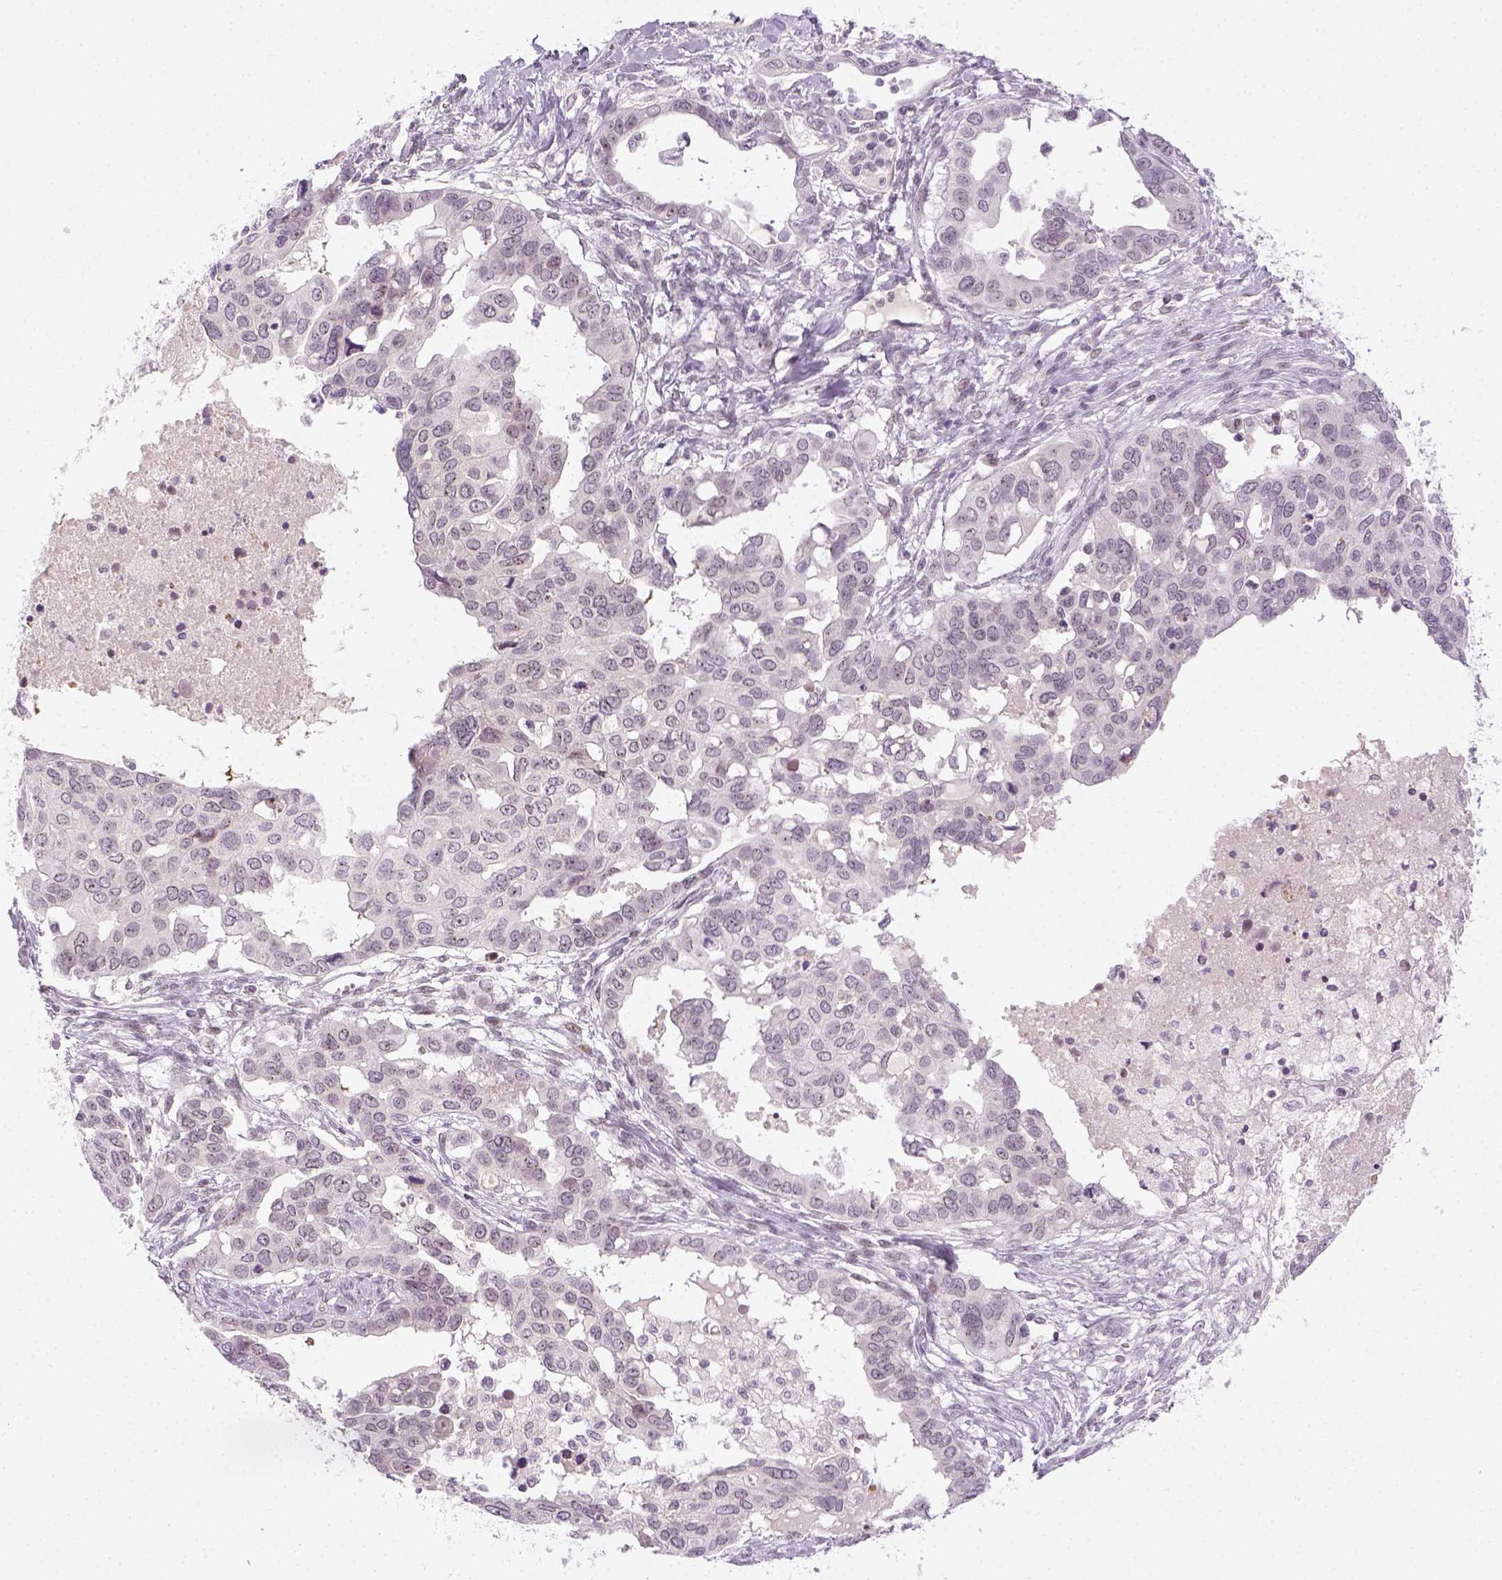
{"staining": {"intensity": "negative", "quantity": "none", "location": "none"}, "tissue": "ovarian cancer", "cell_type": "Tumor cells", "image_type": "cancer", "snomed": [{"axis": "morphology", "description": "Carcinoma, endometroid"}, {"axis": "topography", "description": "Ovary"}], "caption": "An IHC image of ovarian cancer (endometroid carcinoma) is shown. There is no staining in tumor cells of ovarian cancer (endometroid carcinoma).", "gene": "MAGEB3", "patient": {"sex": "female", "age": 78}}